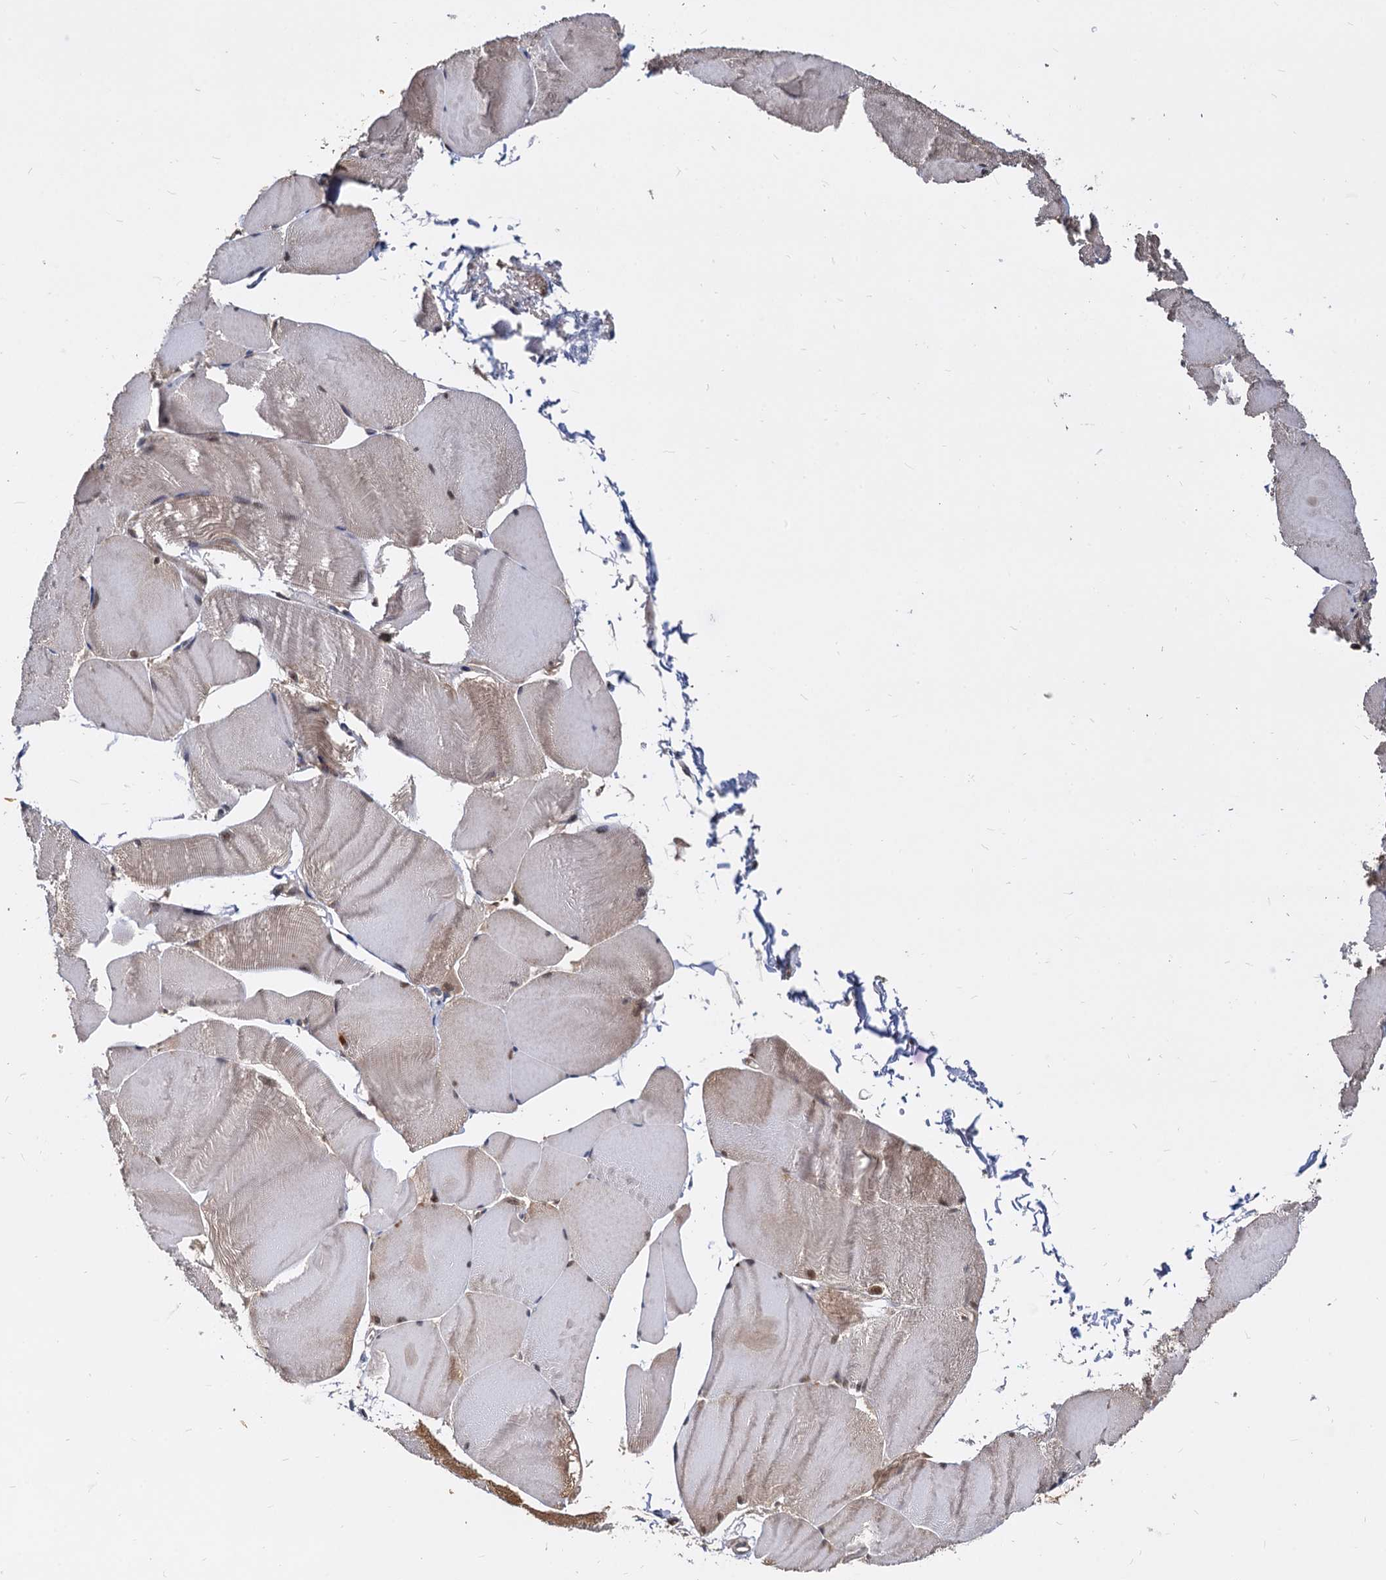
{"staining": {"intensity": "weak", "quantity": "<25%", "location": "cytoplasmic/membranous"}, "tissue": "skeletal muscle", "cell_type": "Myocytes", "image_type": "normal", "snomed": [{"axis": "morphology", "description": "Normal tissue, NOS"}, {"axis": "morphology", "description": "Basal cell carcinoma"}, {"axis": "topography", "description": "Skeletal muscle"}], "caption": "An image of skeletal muscle stained for a protein exhibits no brown staining in myocytes. (Immunohistochemistry, brightfield microscopy, high magnification).", "gene": "PSMD4", "patient": {"sex": "female", "age": 64}}